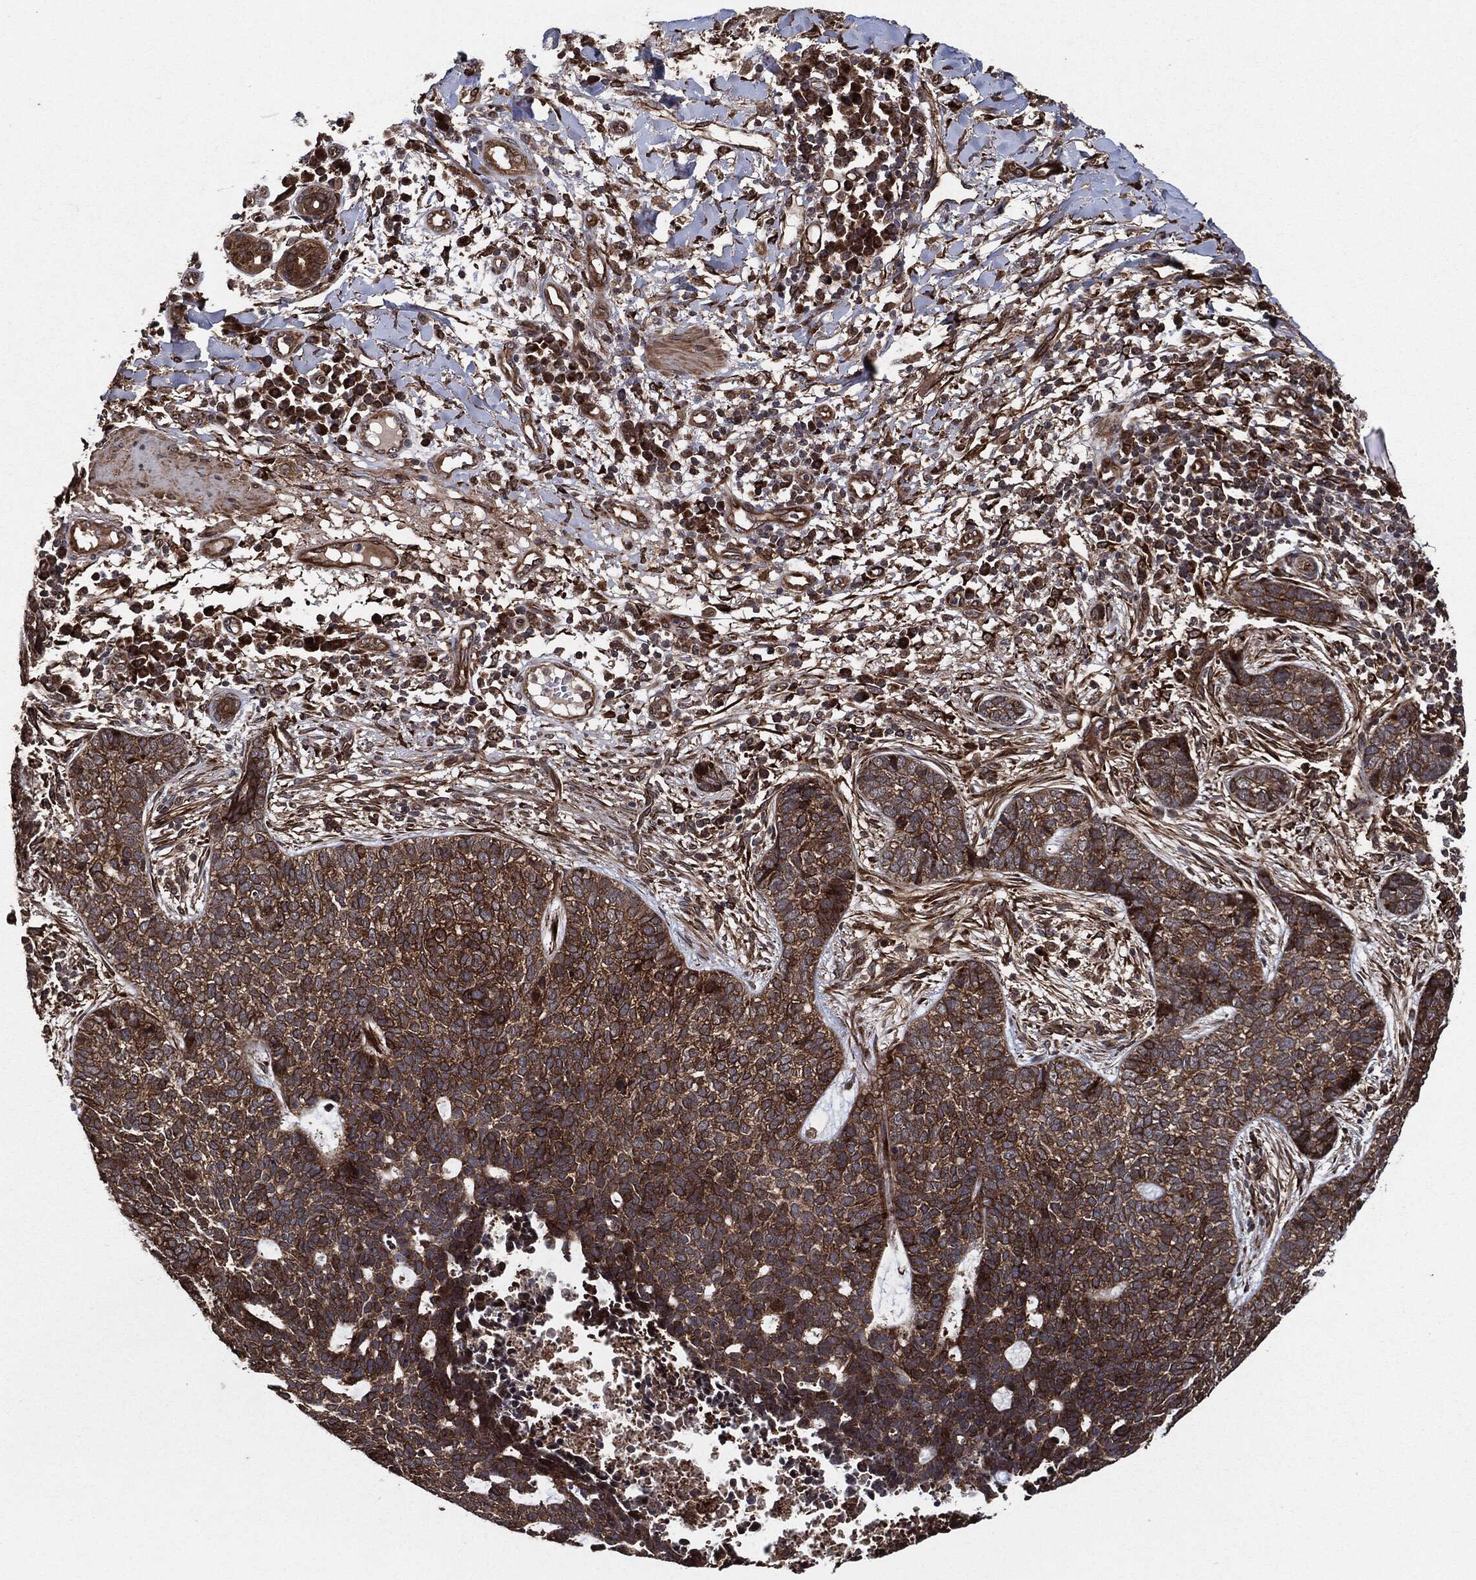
{"staining": {"intensity": "strong", "quantity": ">75%", "location": "cytoplasmic/membranous"}, "tissue": "skin cancer", "cell_type": "Tumor cells", "image_type": "cancer", "snomed": [{"axis": "morphology", "description": "Squamous cell carcinoma, NOS"}, {"axis": "topography", "description": "Skin"}], "caption": "Tumor cells demonstrate high levels of strong cytoplasmic/membranous positivity in approximately >75% of cells in squamous cell carcinoma (skin).", "gene": "BCAR1", "patient": {"sex": "male", "age": 88}}